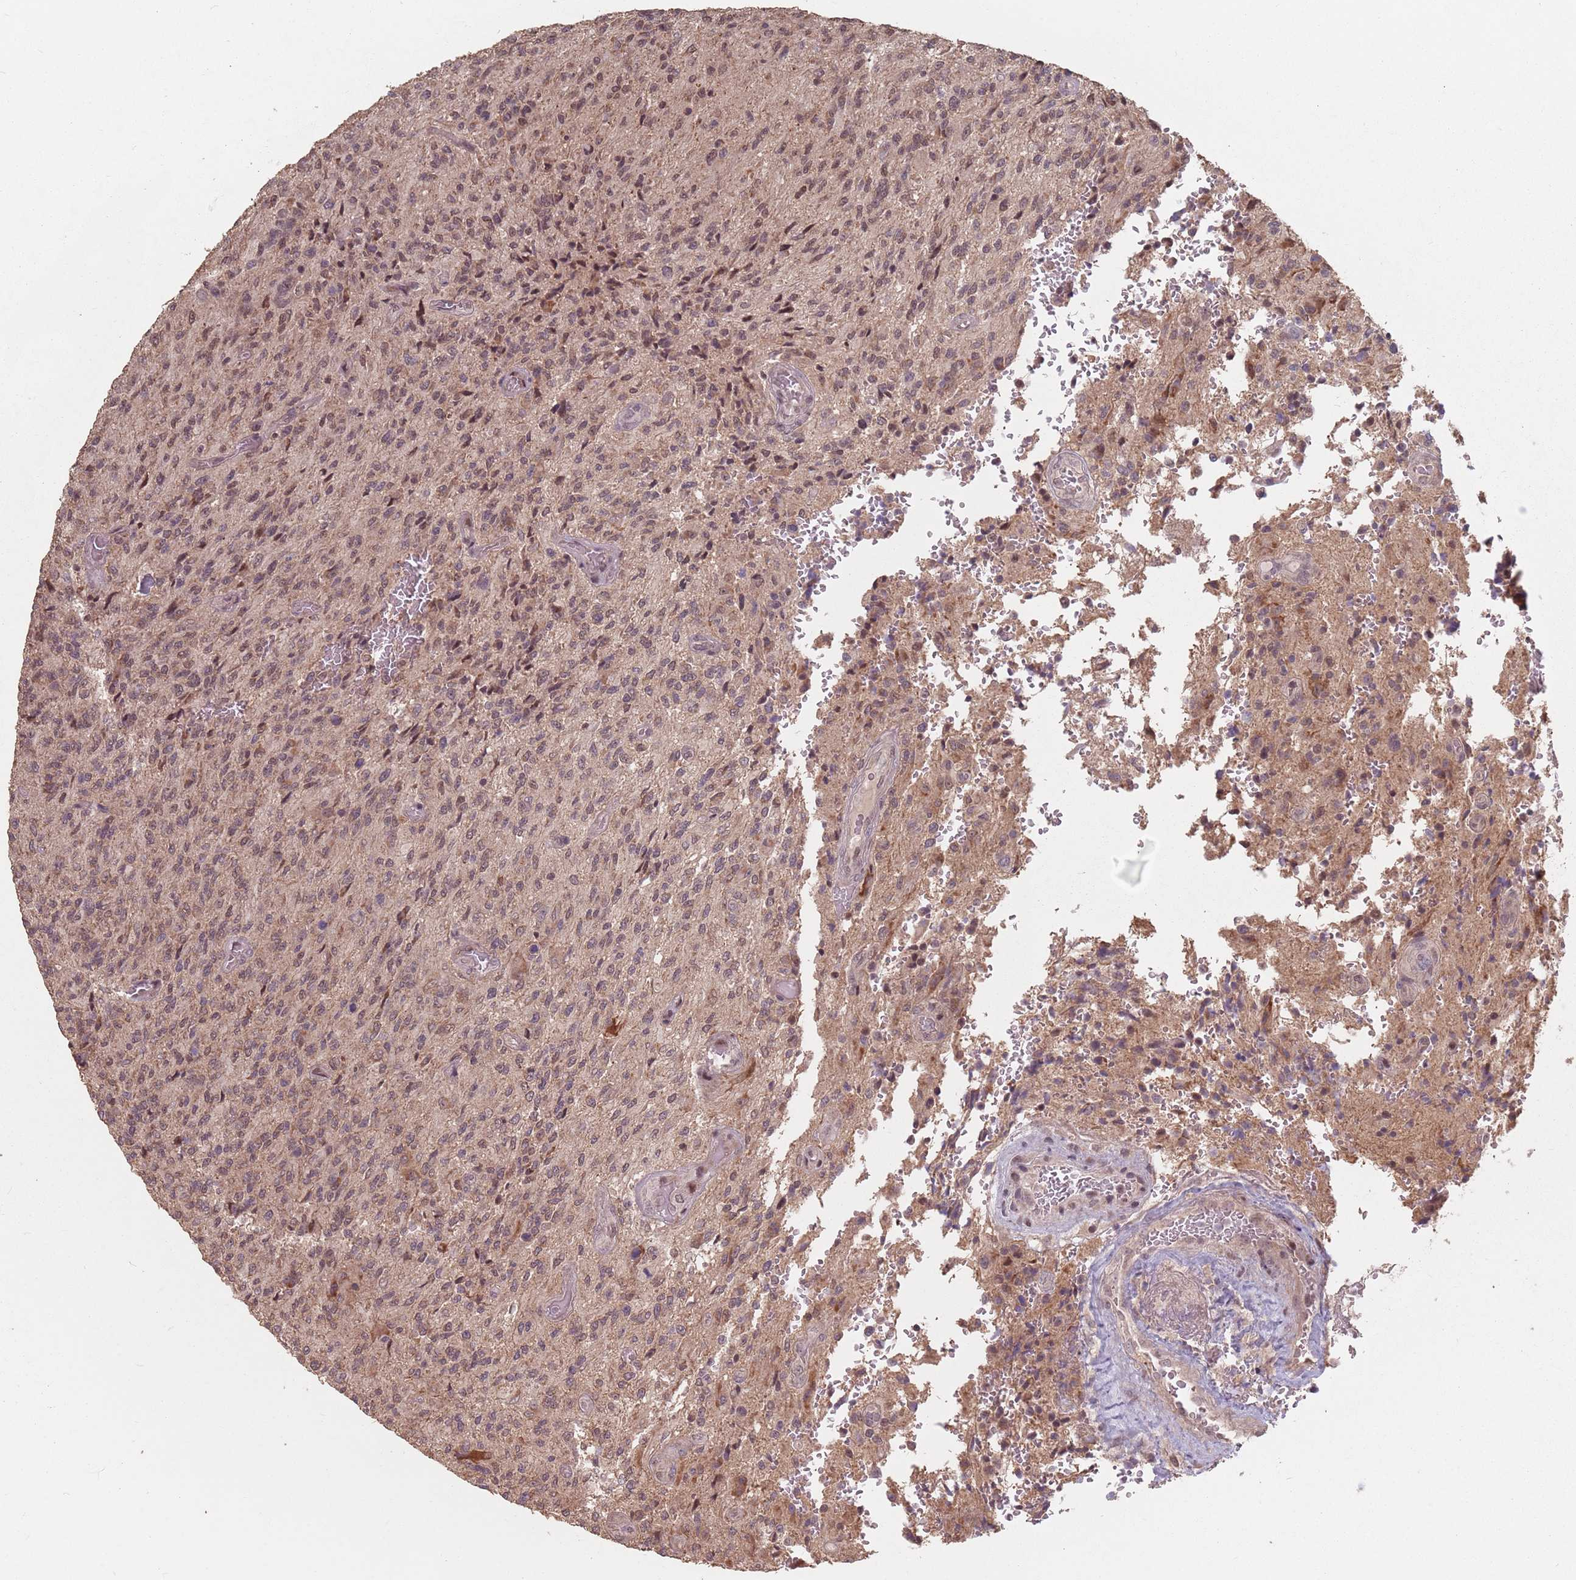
{"staining": {"intensity": "moderate", "quantity": ">75%", "location": "nuclear"}, "tissue": "glioma", "cell_type": "Tumor cells", "image_type": "cancer", "snomed": [{"axis": "morphology", "description": "Normal tissue, NOS"}, {"axis": "morphology", "description": "Glioma, malignant, High grade"}, {"axis": "topography", "description": "Cerebral cortex"}], "caption": "IHC photomicrograph of human malignant high-grade glioma stained for a protein (brown), which shows medium levels of moderate nuclear staining in about >75% of tumor cells.", "gene": "VPS52", "patient": {"sex": "male", "age": 56}}